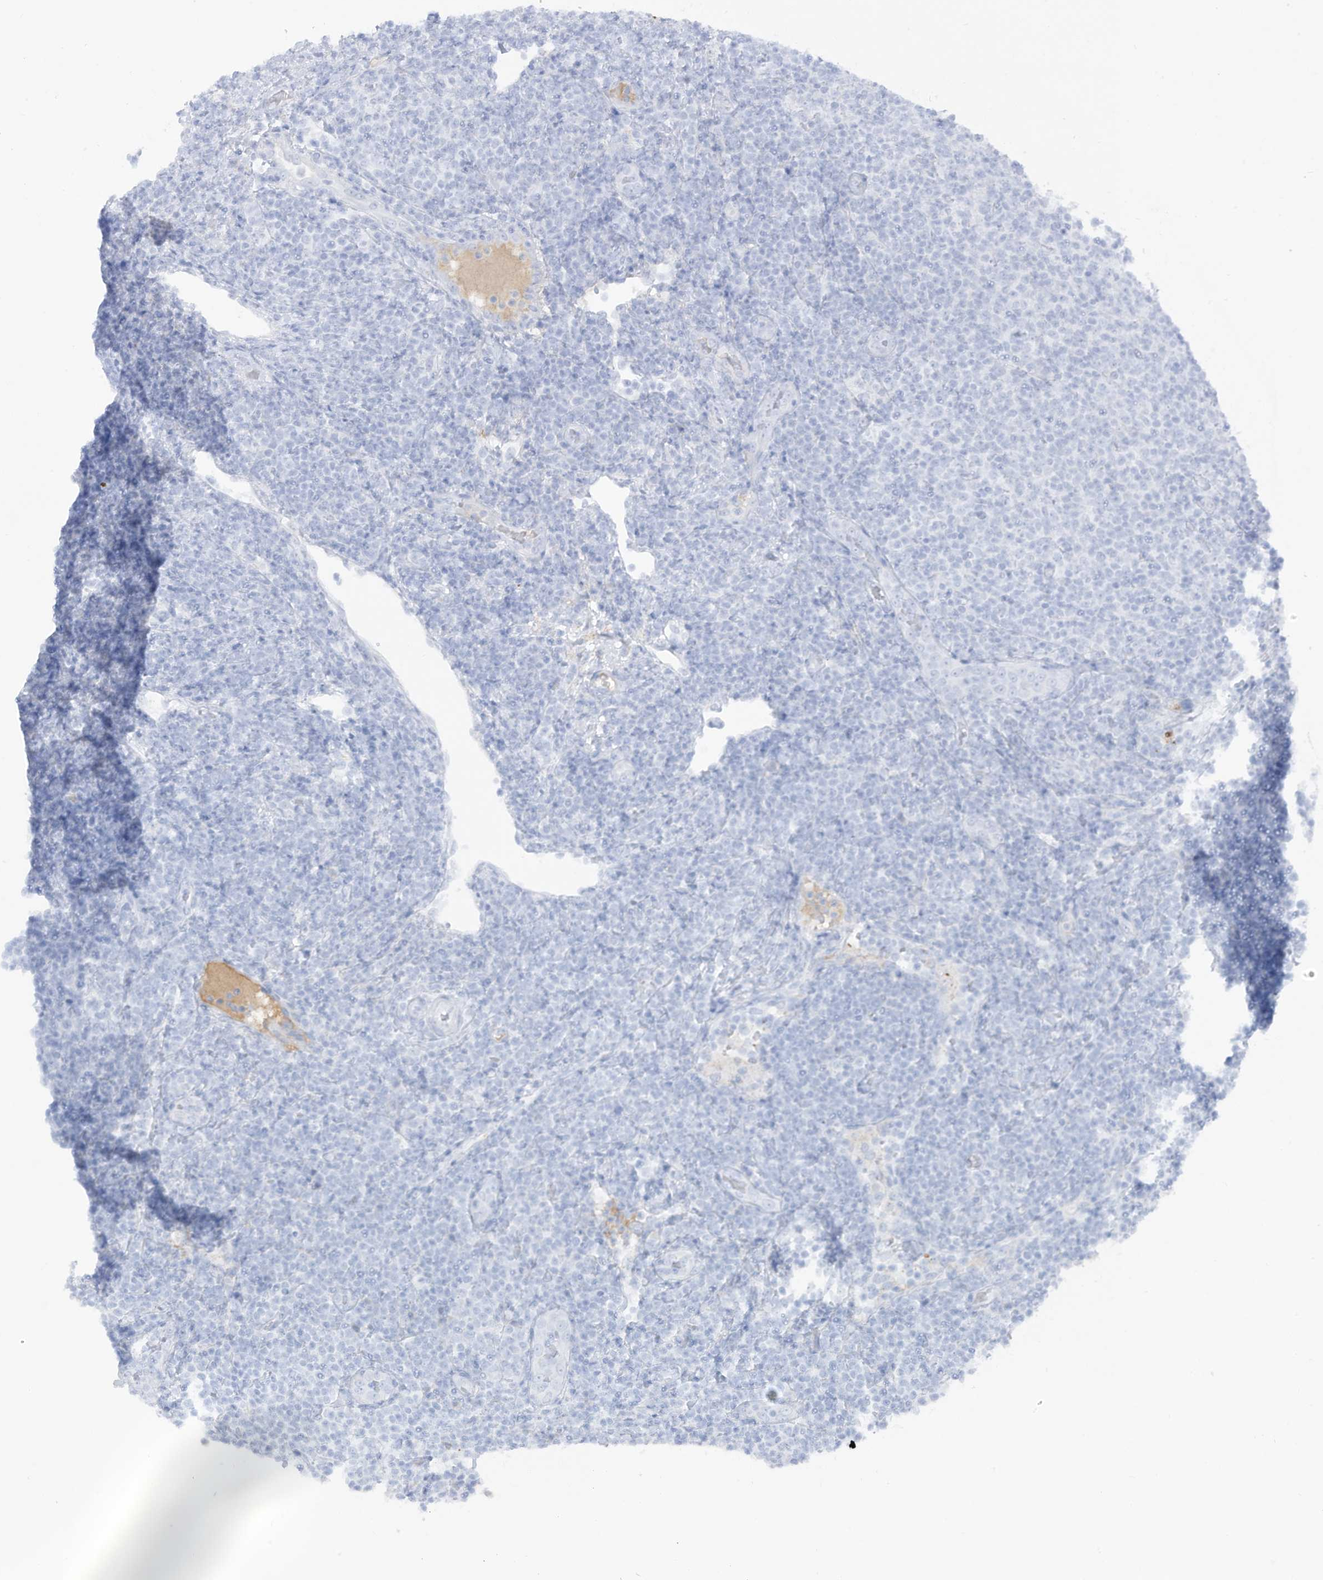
{"staining": {"intensity": "negative", "quantity": "none", "location": "none"}, "tissue": "lymphoma", "cell_type": "Tumor cells", "image_type": "cancer", "snomed": [{"axis": "morphology", "description": "Malignant lymphoma, non-Hodgkin's type, Low grade"}, {"axis": "topography", "description": "Lymph node"}], "caption": "Tumor cells are negative for protein expression in human malignant lymphoma, non-Hodgkin's type (low-grade).", "gene": "HSD17B13", "patient": {"sex": "male", "age": 66}}